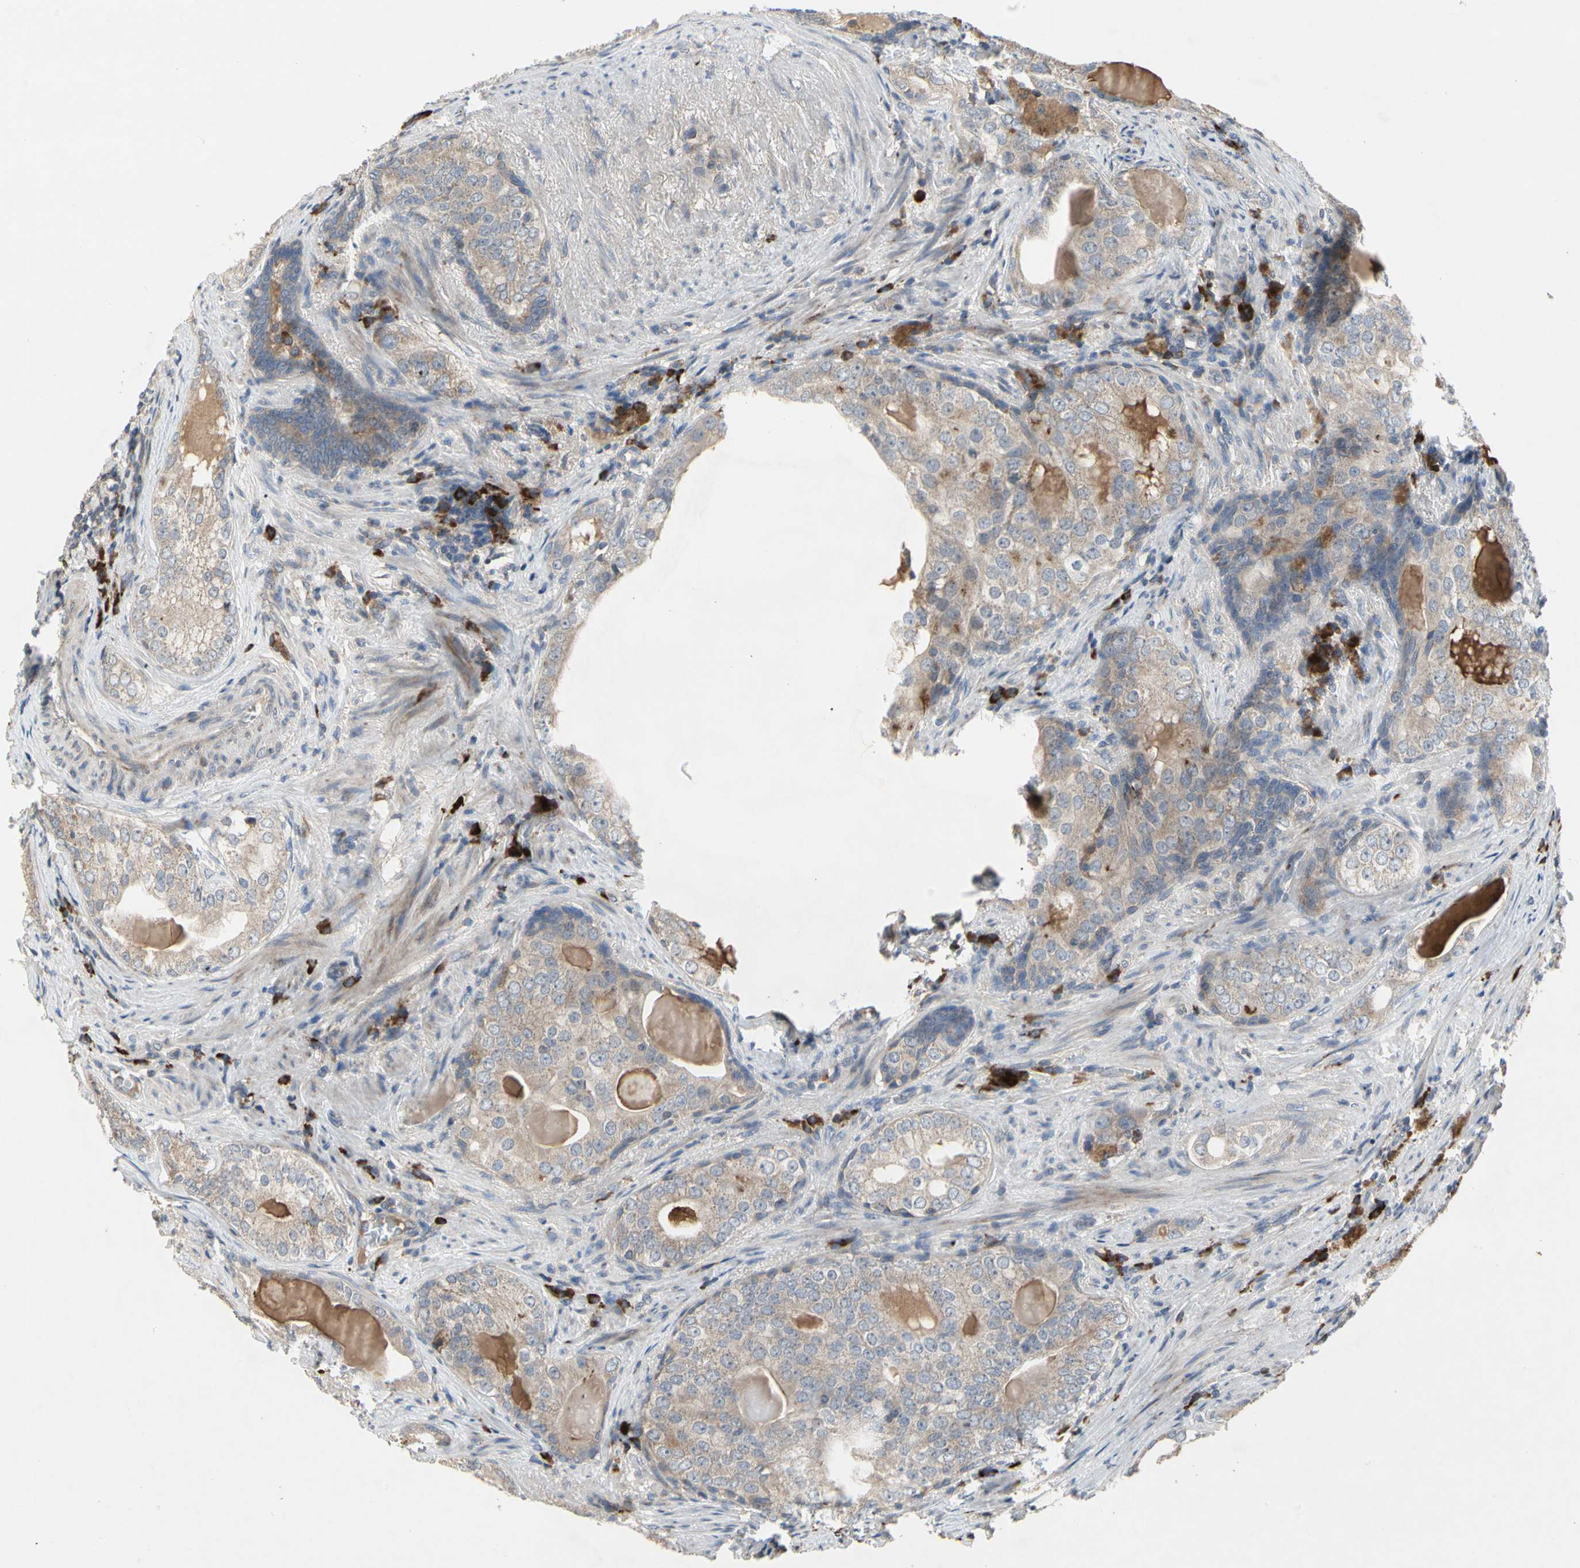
{"staining": {"intensity": "weak", "quantity": ">75%", "location": "cytoplasmic/membranous"}, "tissue": "prostate cancer", "cell_type": "Tumor cells", "image_type": "cancer", "snomed": [{"axis": "morphology", "description": "Adenocarcinoma, High grade"}, {"axis": "topography", "description": "Prostate"}], "caption": "Prostate adenocarcinoma (high-grade) was stained to show a protein in brown. There is low levels of weak cytoplasmic/membranous expression in about >75% of tumor cells.", "gene": "MMEL1", "patient": {"sex": "male", "age": 66}}